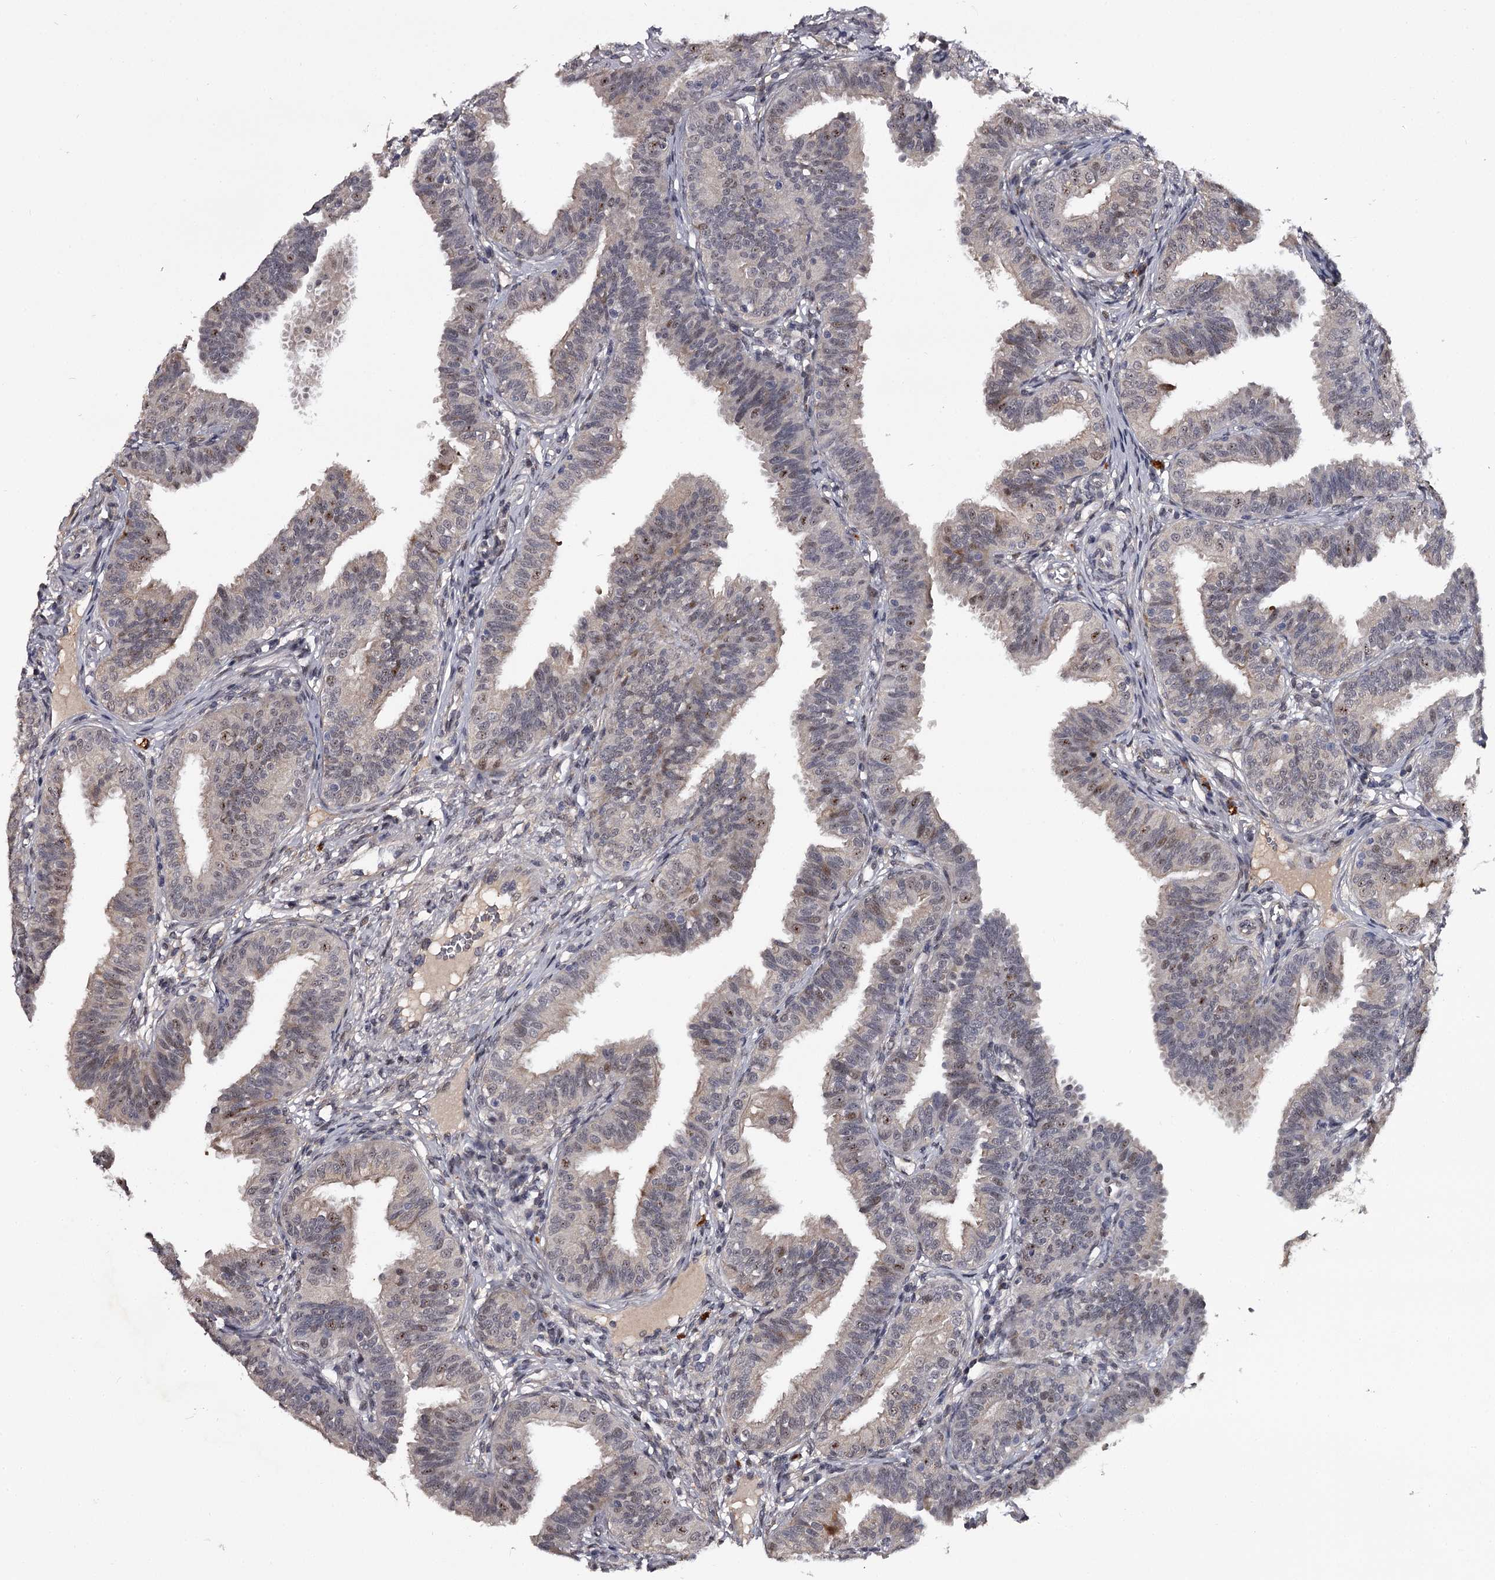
{"staining": {"intensity": "weak", "quantity": "<25%", "location": "nuclear"}, "tissue": "fallopian tube", "cell_type": "Glandular cells", "image_type": "normal", "snomed": [{"axis": "morphology", "description": "Normal tissue, NOS"}, {"axis": "topography", "description": "Fallopian tube"}], "caption": "High magnification brightfield microscopy of benign fallopian tube stained with DAB (3,3'-diaminobenzidine) (brown) and counterstained with hematoxylin (blue): glandular cells show no significant positivity.", "gene": "RNF44", "patient": {"sex": "female", "age": 35}}